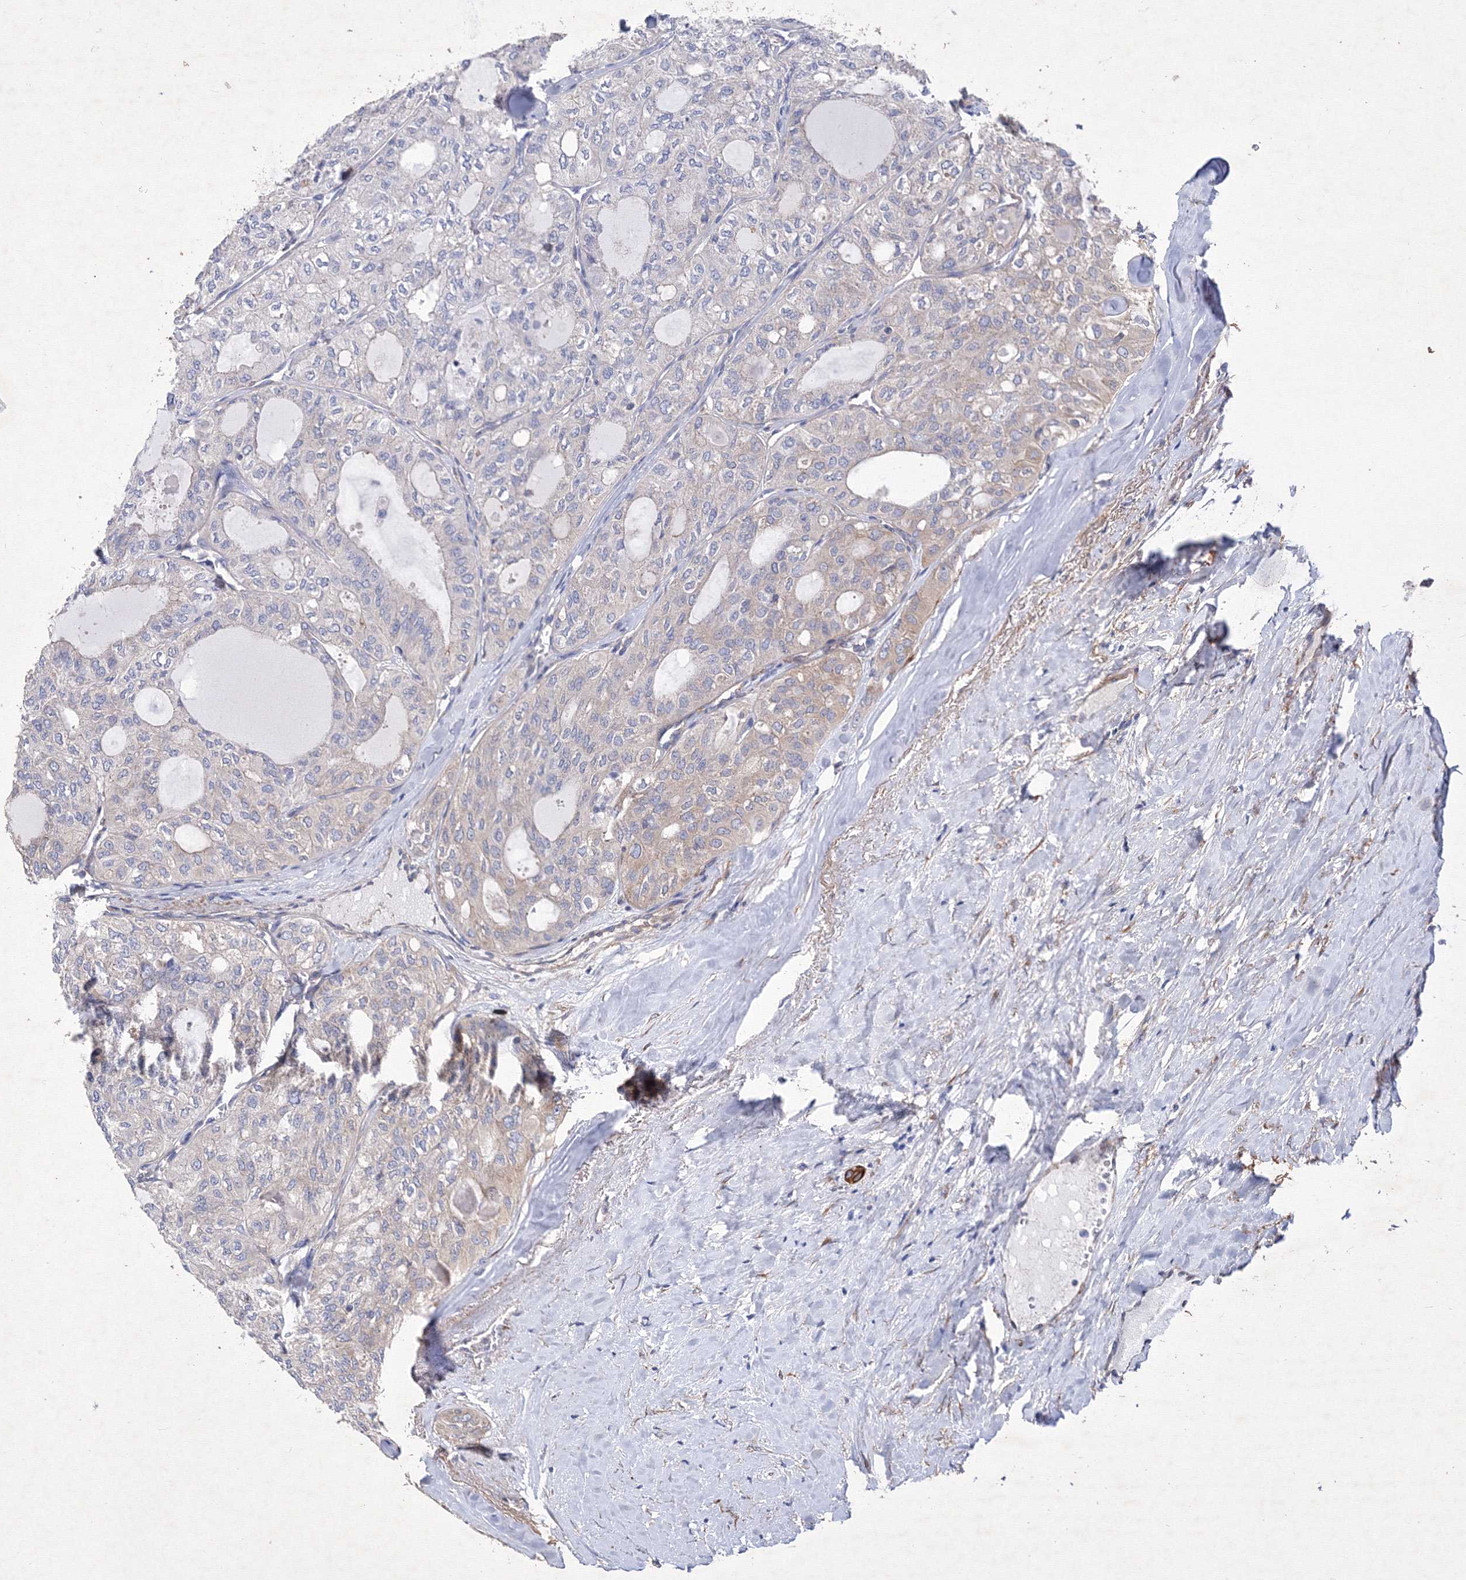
{"staining": {"intensity": "negative", "quantity": "none", "location": "none"}, "tissue": "thyroid cancer", "cell_type": "Tumor cells", "image_type": "cancer", "snomed": [{"axis": "morphology", "description": "Follicular adenoma carcinoma, NOS"}, {"axis": "topography", "description": "Thyroid gland"}], "caption": "Tumor cells show no significant staining in thyroid cancer.", "gene": "SNX18", "patient": {"sex": "male", "age": 75}}